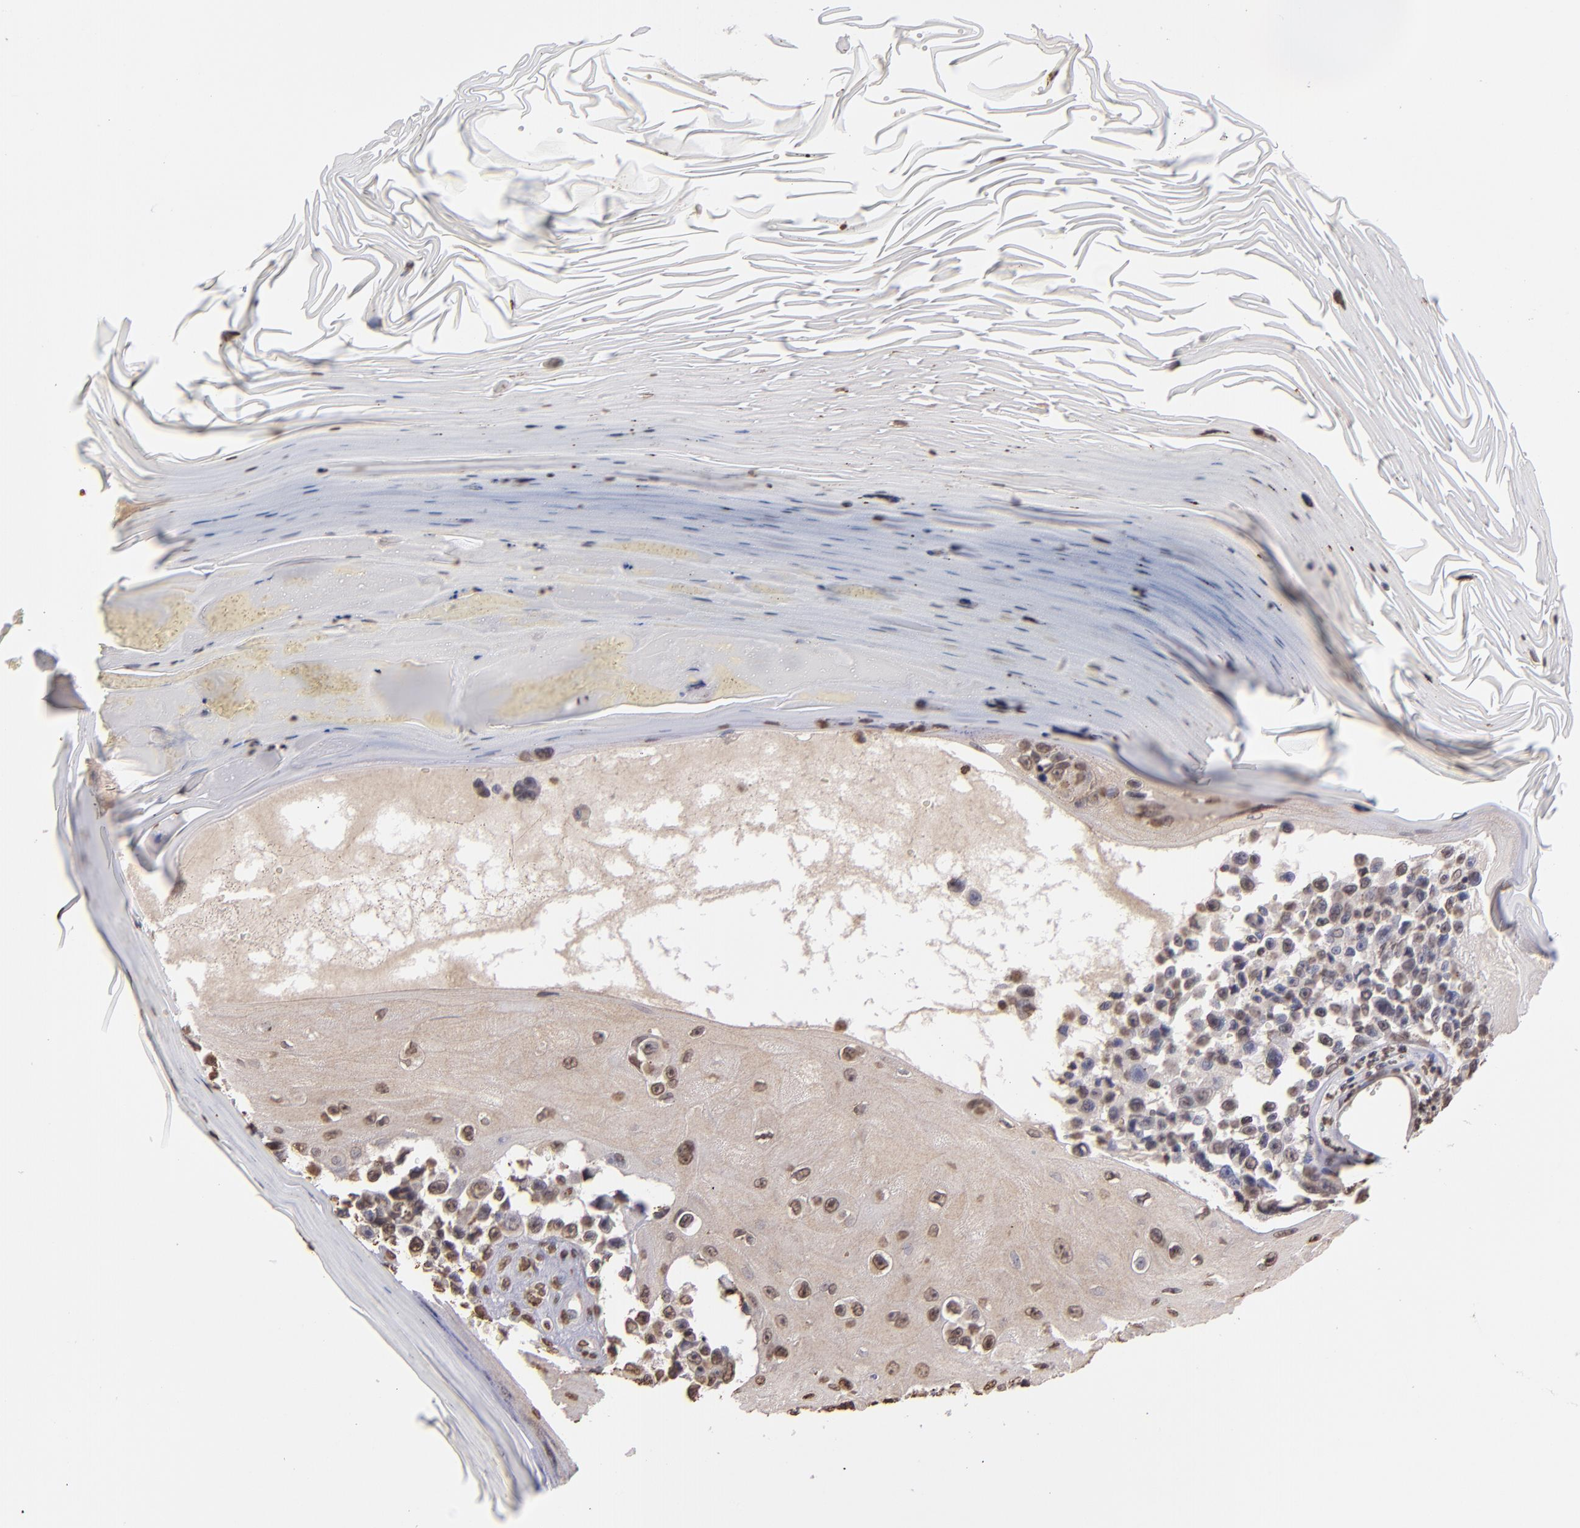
{"staining": {"intensity": "moderate", "quantity": "25%-75%", "location": "cytoplasmic/membranous,nuclear"}, "tissue": "melanoma", "cell_type": "Tumor cells", "image_type": "cancer", "snomed": [{"axis": "morphology", "description": "Malignant melanoma, NOS"}, {"axis": "topography", "description": "Skin"}], "caption": "IHC of malignant melanoma demonstrates medium levels of moderate cytoplasmic/membranous and nuclear positivity in approximately 25%-75% of tumor cells. Immunohistochemistry stains the protein in brown and the nuclei are stained blue.", "gene": "LBX1", "patient": {"sex": "female", "age": 82}}